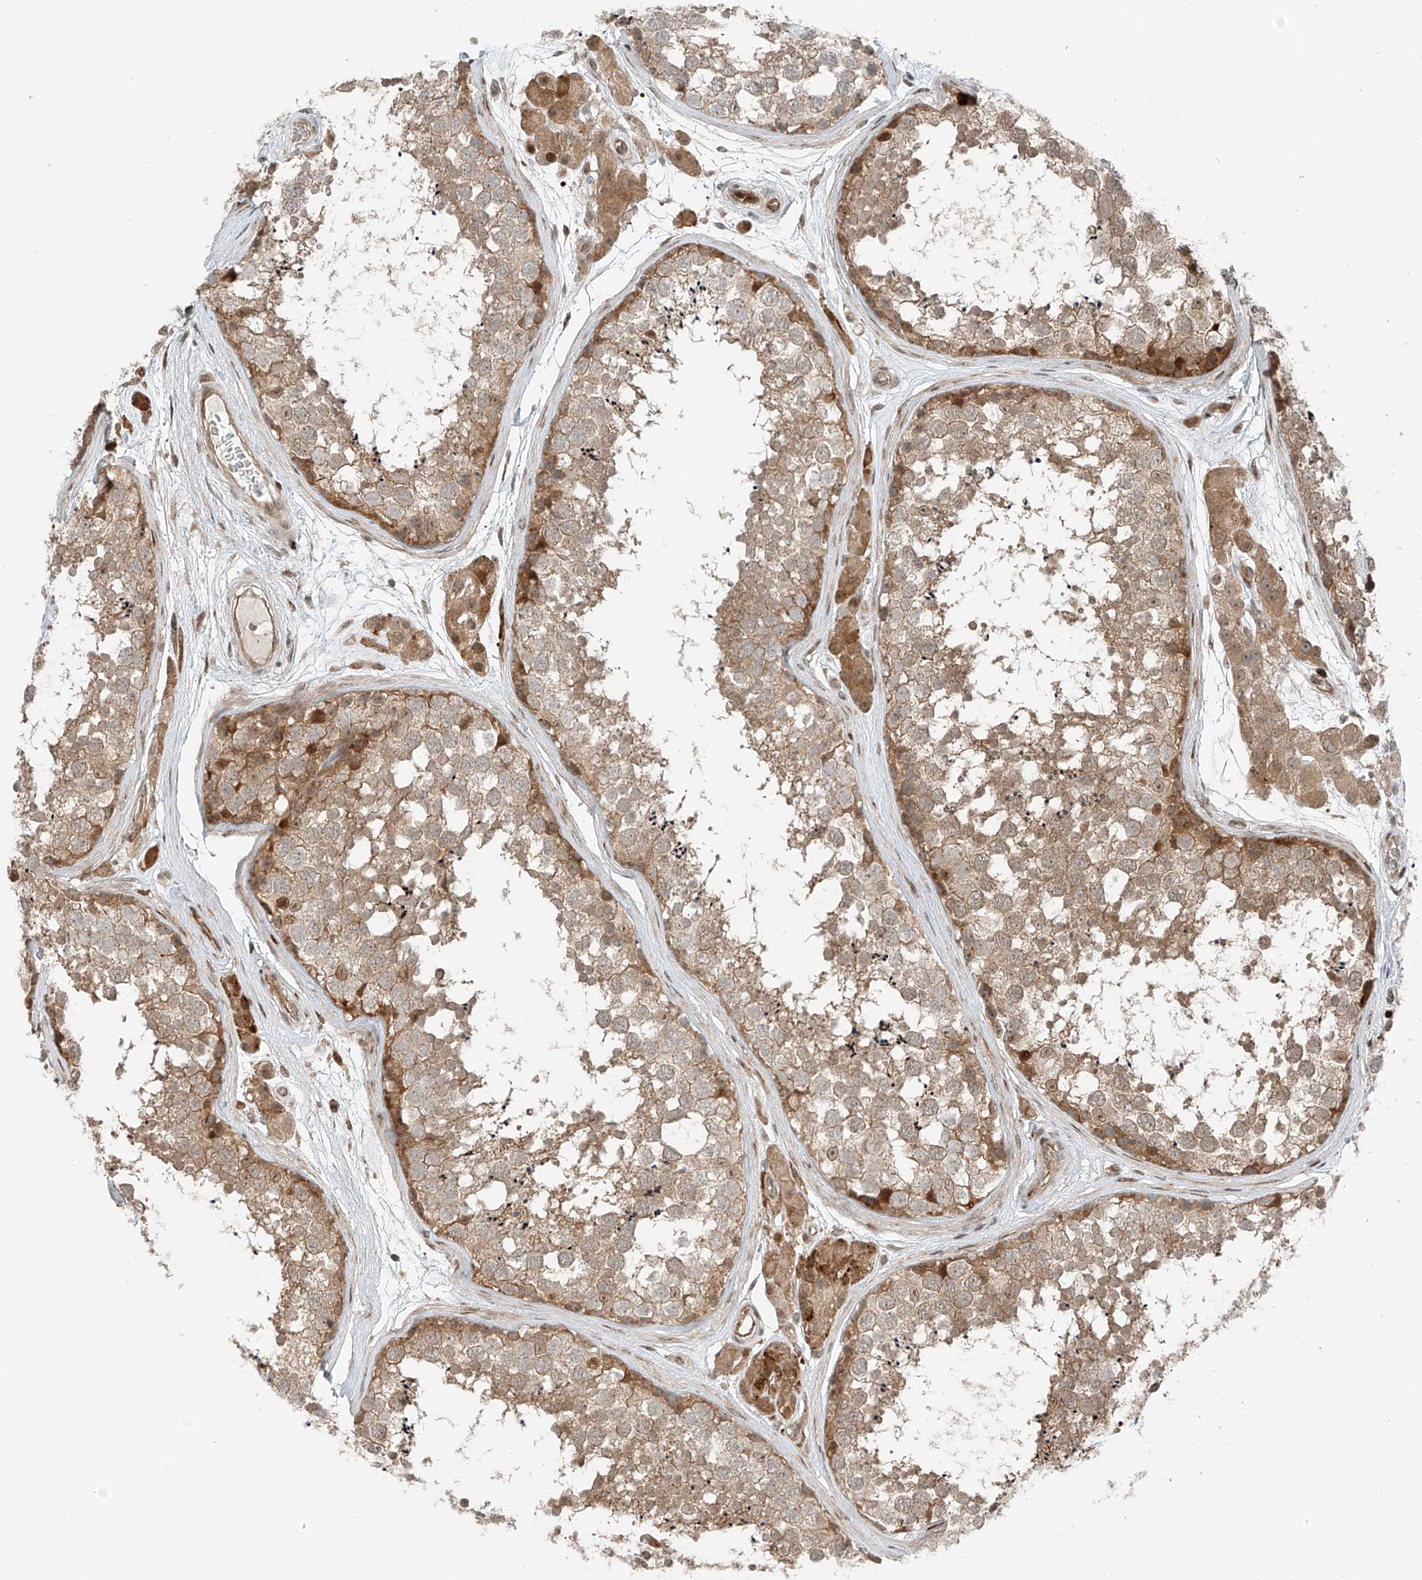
{"staining": {"intensity": "moderate", "quantity": ">75%", "location": "cytoplasmic/membranous"}, "tissue": "testis", "cell_type": "Cells in seminiferous ducts", "image_type": "normal", "snomed": [{"axis": "morphology", "description": "Normal tissue, NOS"}, {"axis": "topography", "description": "Testis"}], "caption": "An image of human testis stained for a protein displays moderate cytoplasmic/membranous brown staining in cells in seminiferous ducts. The protein is shown in brown color, while the nuclei are stained blue.", "gene": "USP48", "patient": {"sex": "male", "age": 56}}